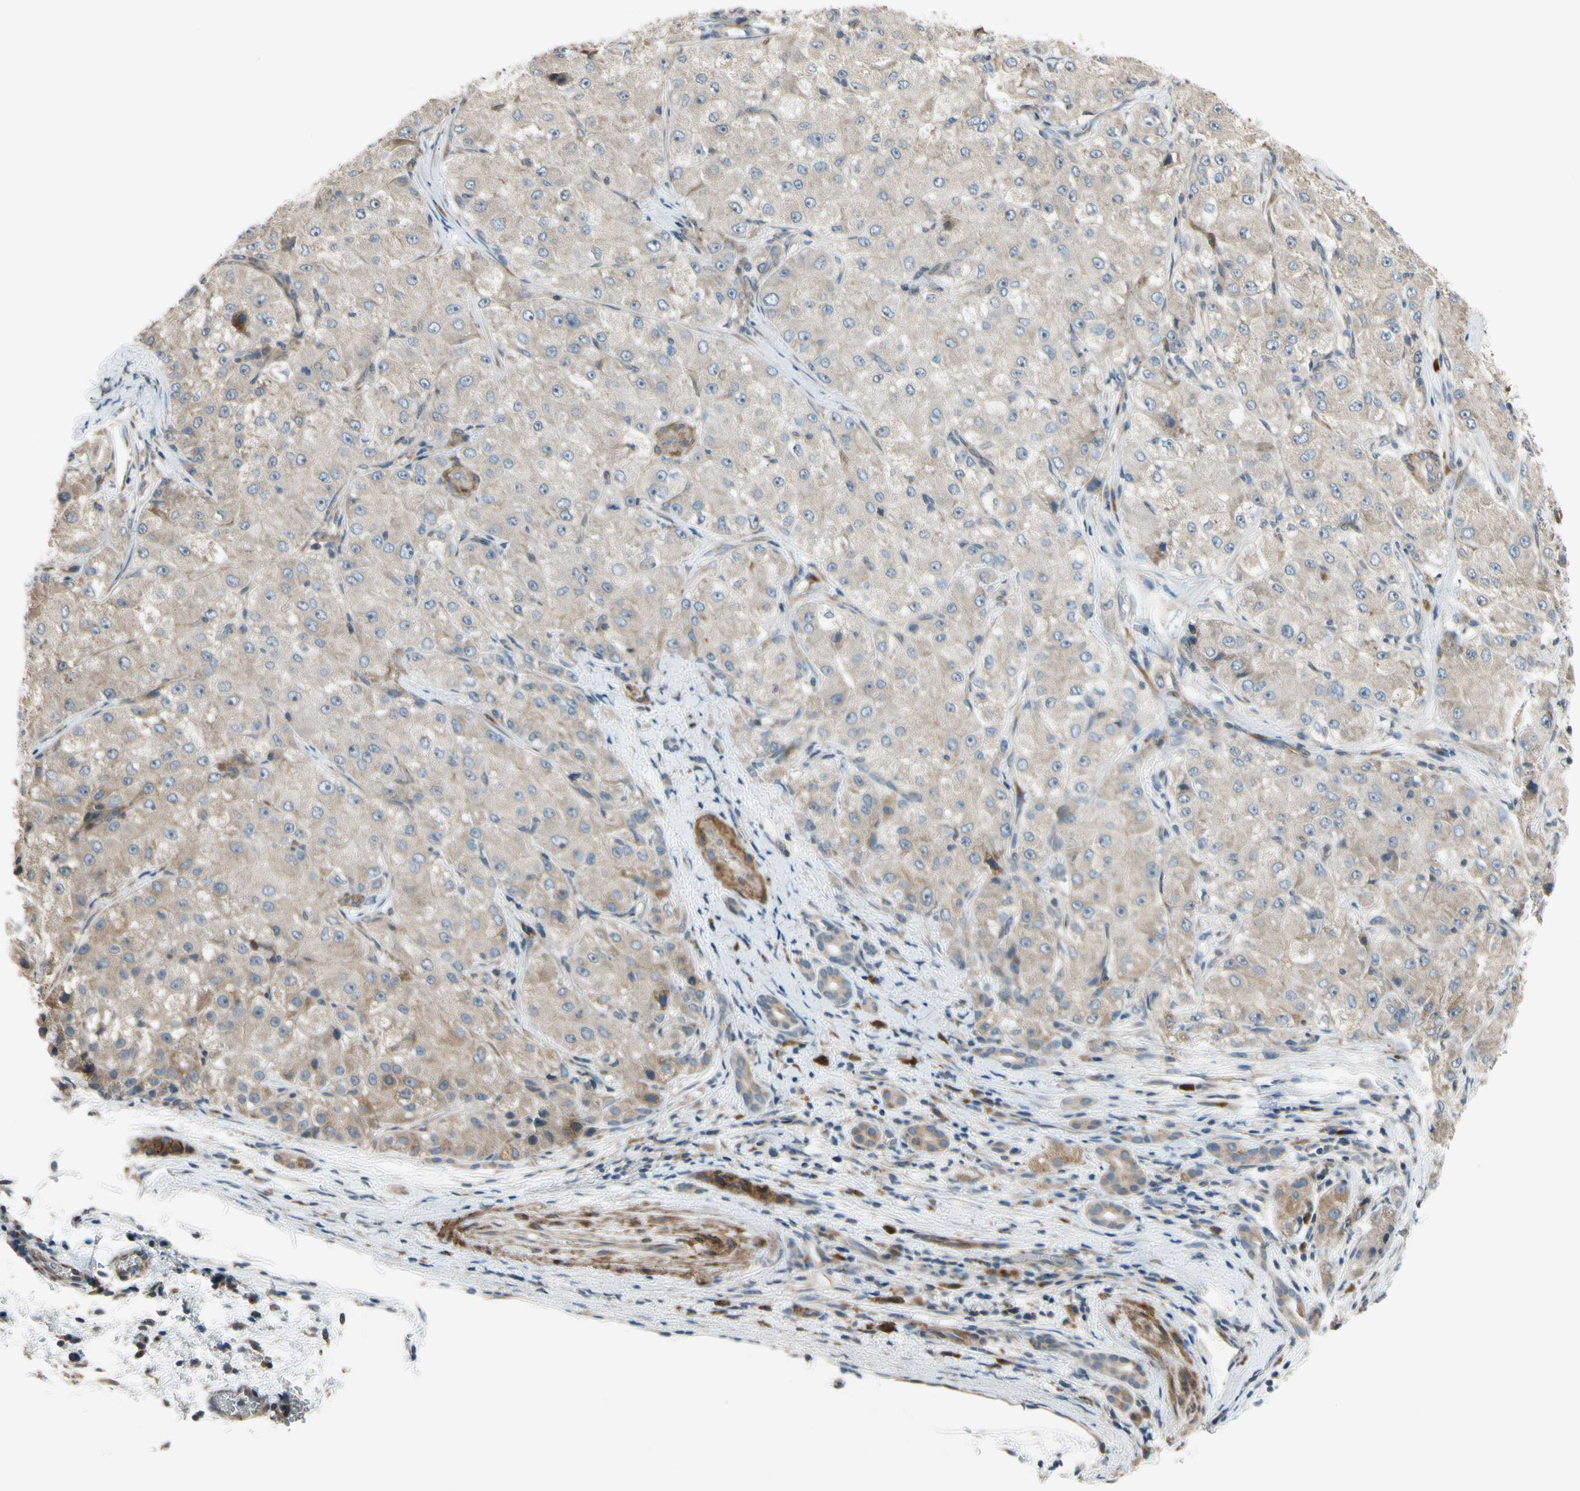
{"staining": {"intensity": "weak", "quantity": "25%-75%", "location": "cytoplasmic/membranous"}, "tissue": "liver cancer", "cell_type": "Tumor cells", "image_type": "cancer", "snomed": [{"axis": "morphology", "description": "Carcinoma, Hepatocellular, NOS"}, {"axis": "topography", "description": "Liver"}], "caption": "Liver hepatocellular carcinoma stained with a protein marker reveals weak staining in tumor cells.", "gene": "MST1R", "patient": {"sex": "male", "age": 80}}